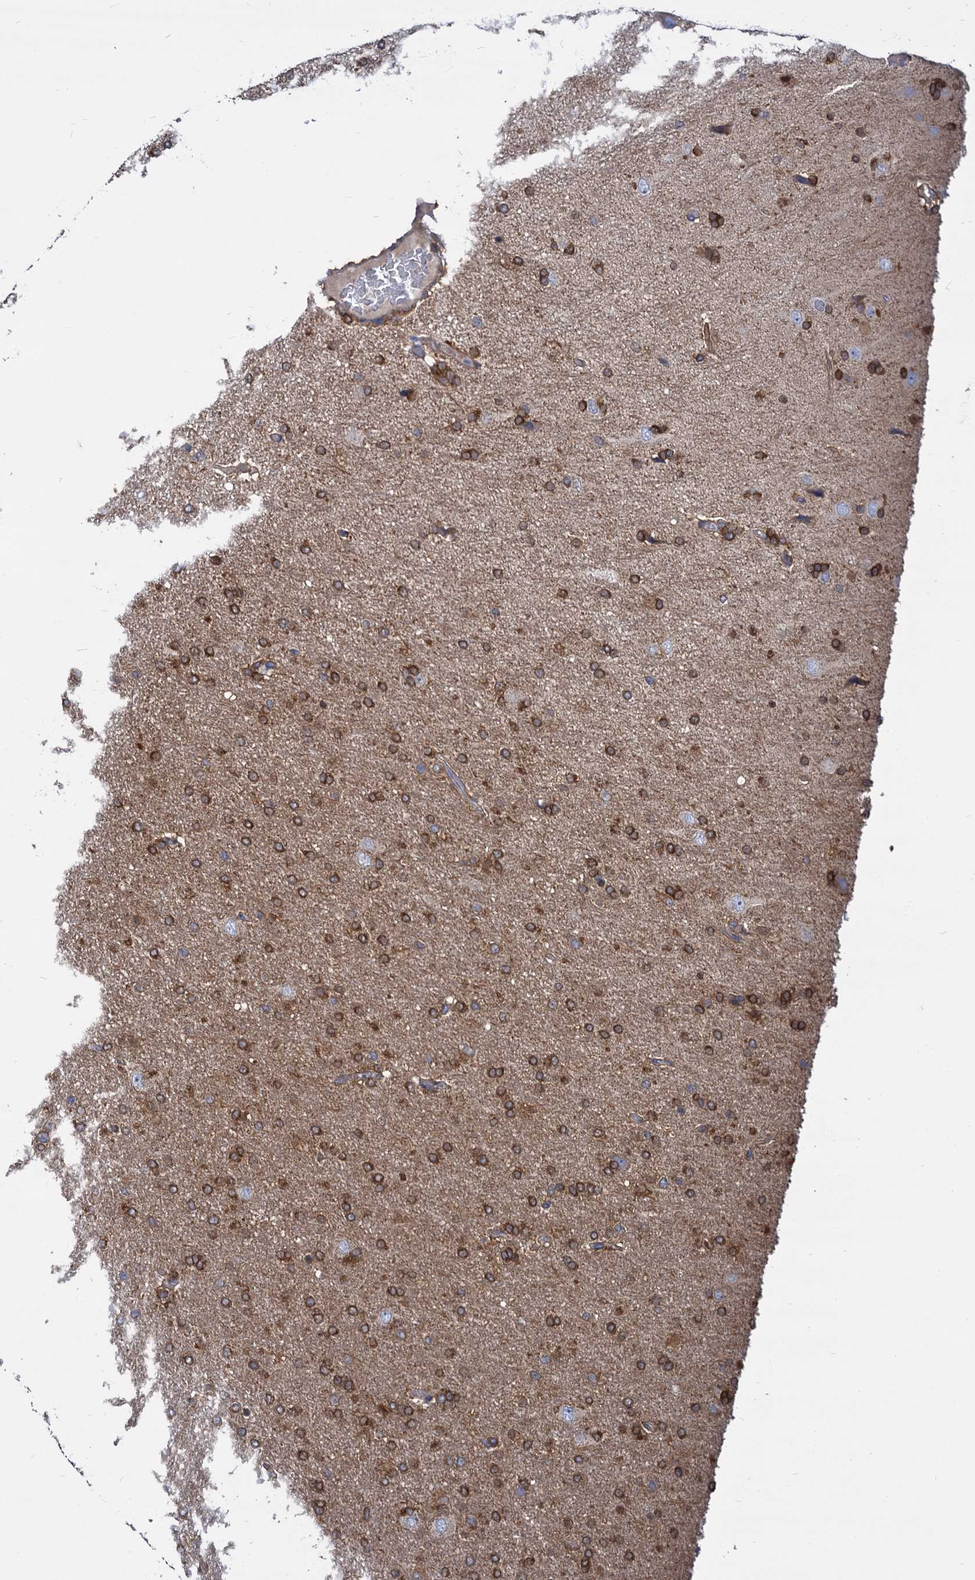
{"staining": {"intensity": "moderate", "quantity": ">75%", "location": "cytoplasmic/membranous"}, "tissue": "glioma", "cell_type": "Tumor cells", "image_type": "cancer", "snomed": [{"axis": "morphology", "description": "Glioma, malignant, High grade"}, {"axis": "topography", "description": "Brain"}], "caption": "A medium amount of moderate cytoplasmic/membranous positivity is appreciated in about >75% of tumor cells in high-grade glioma (malignant) tissue. (Stains: DAB in brown, nuclei in blue, Microscopy: brightfield microscopy at high magnification).", "gene": "GCLC", "patient": {"sex": "male", "age": 72}}